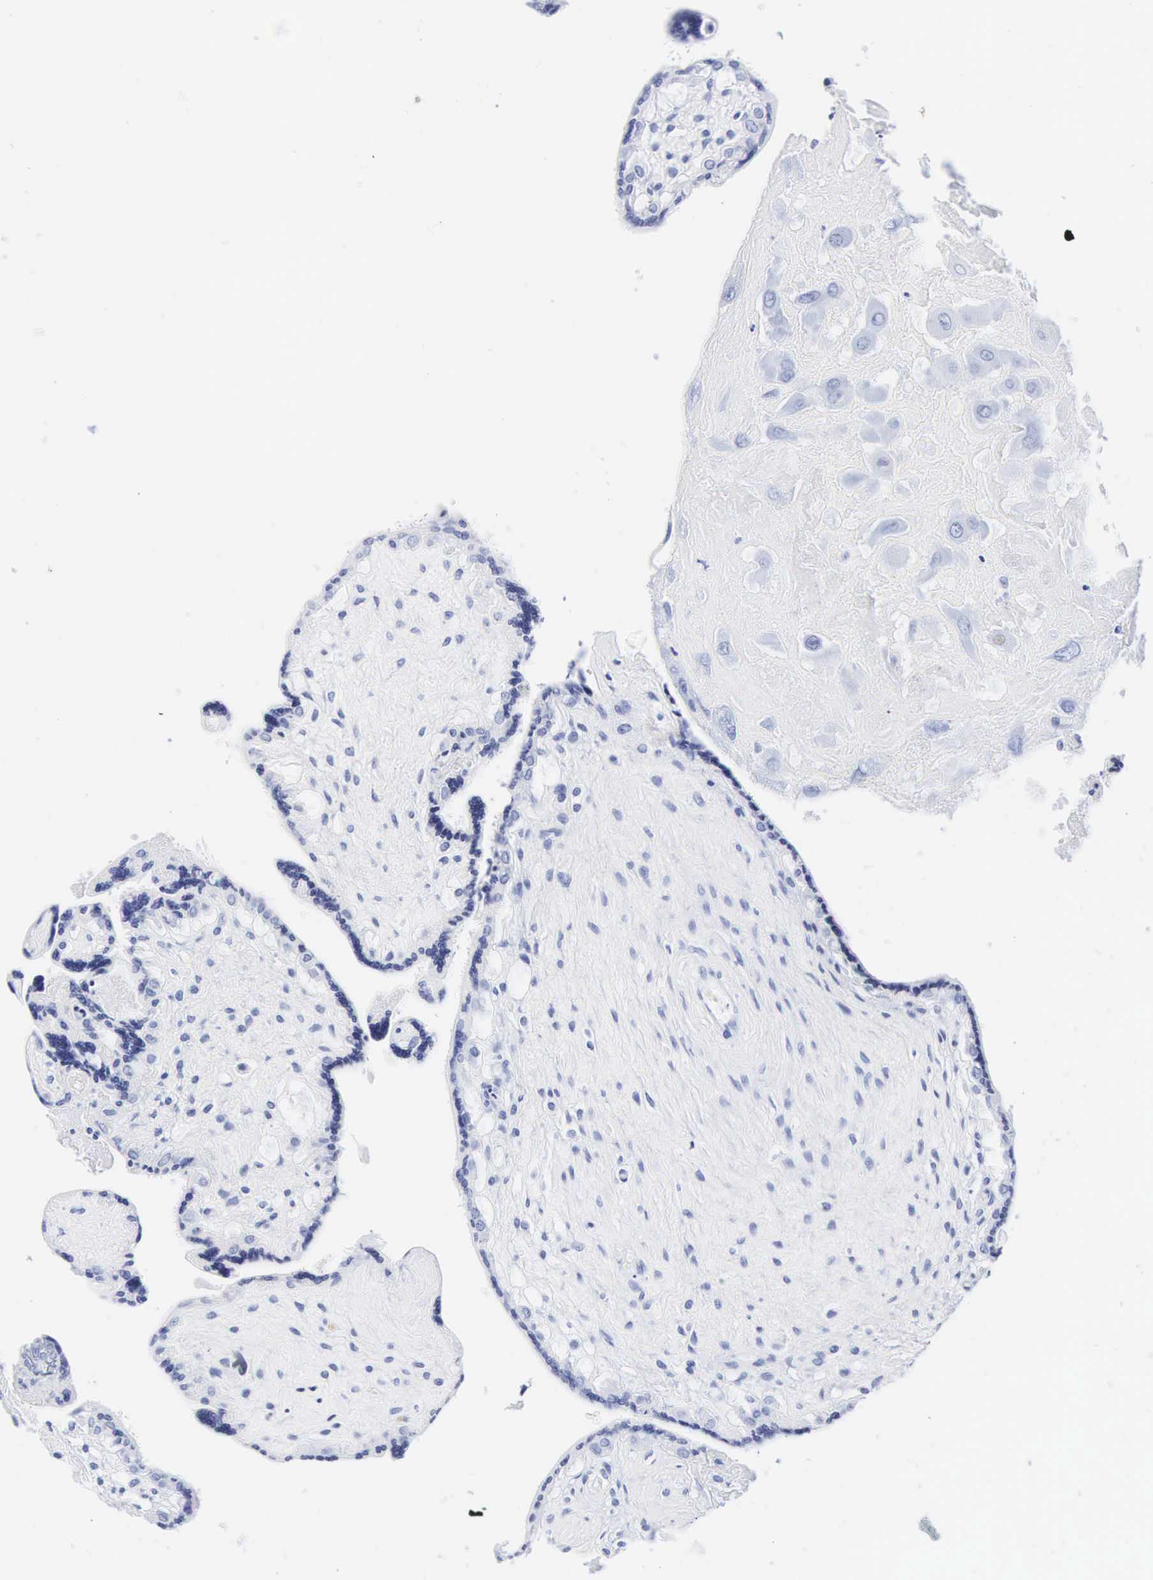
{"staining": {"intensity": "negative", "quantity": "none", "location": "none"}, "tissue": "placenta", "cell_type": "Decidual cells", "image_type": "normal", "snomed": [{"axis": "morphology", "description": "Normal tissue, NOS"}, {"axis": "topography", "description": "Placenta"}], "caption": "Human placenta stained for a protein using immunohistochemistry reveals no staining in decidual cells.", "gene": "INS", "patient": {"sex": "female", "age": 31}}